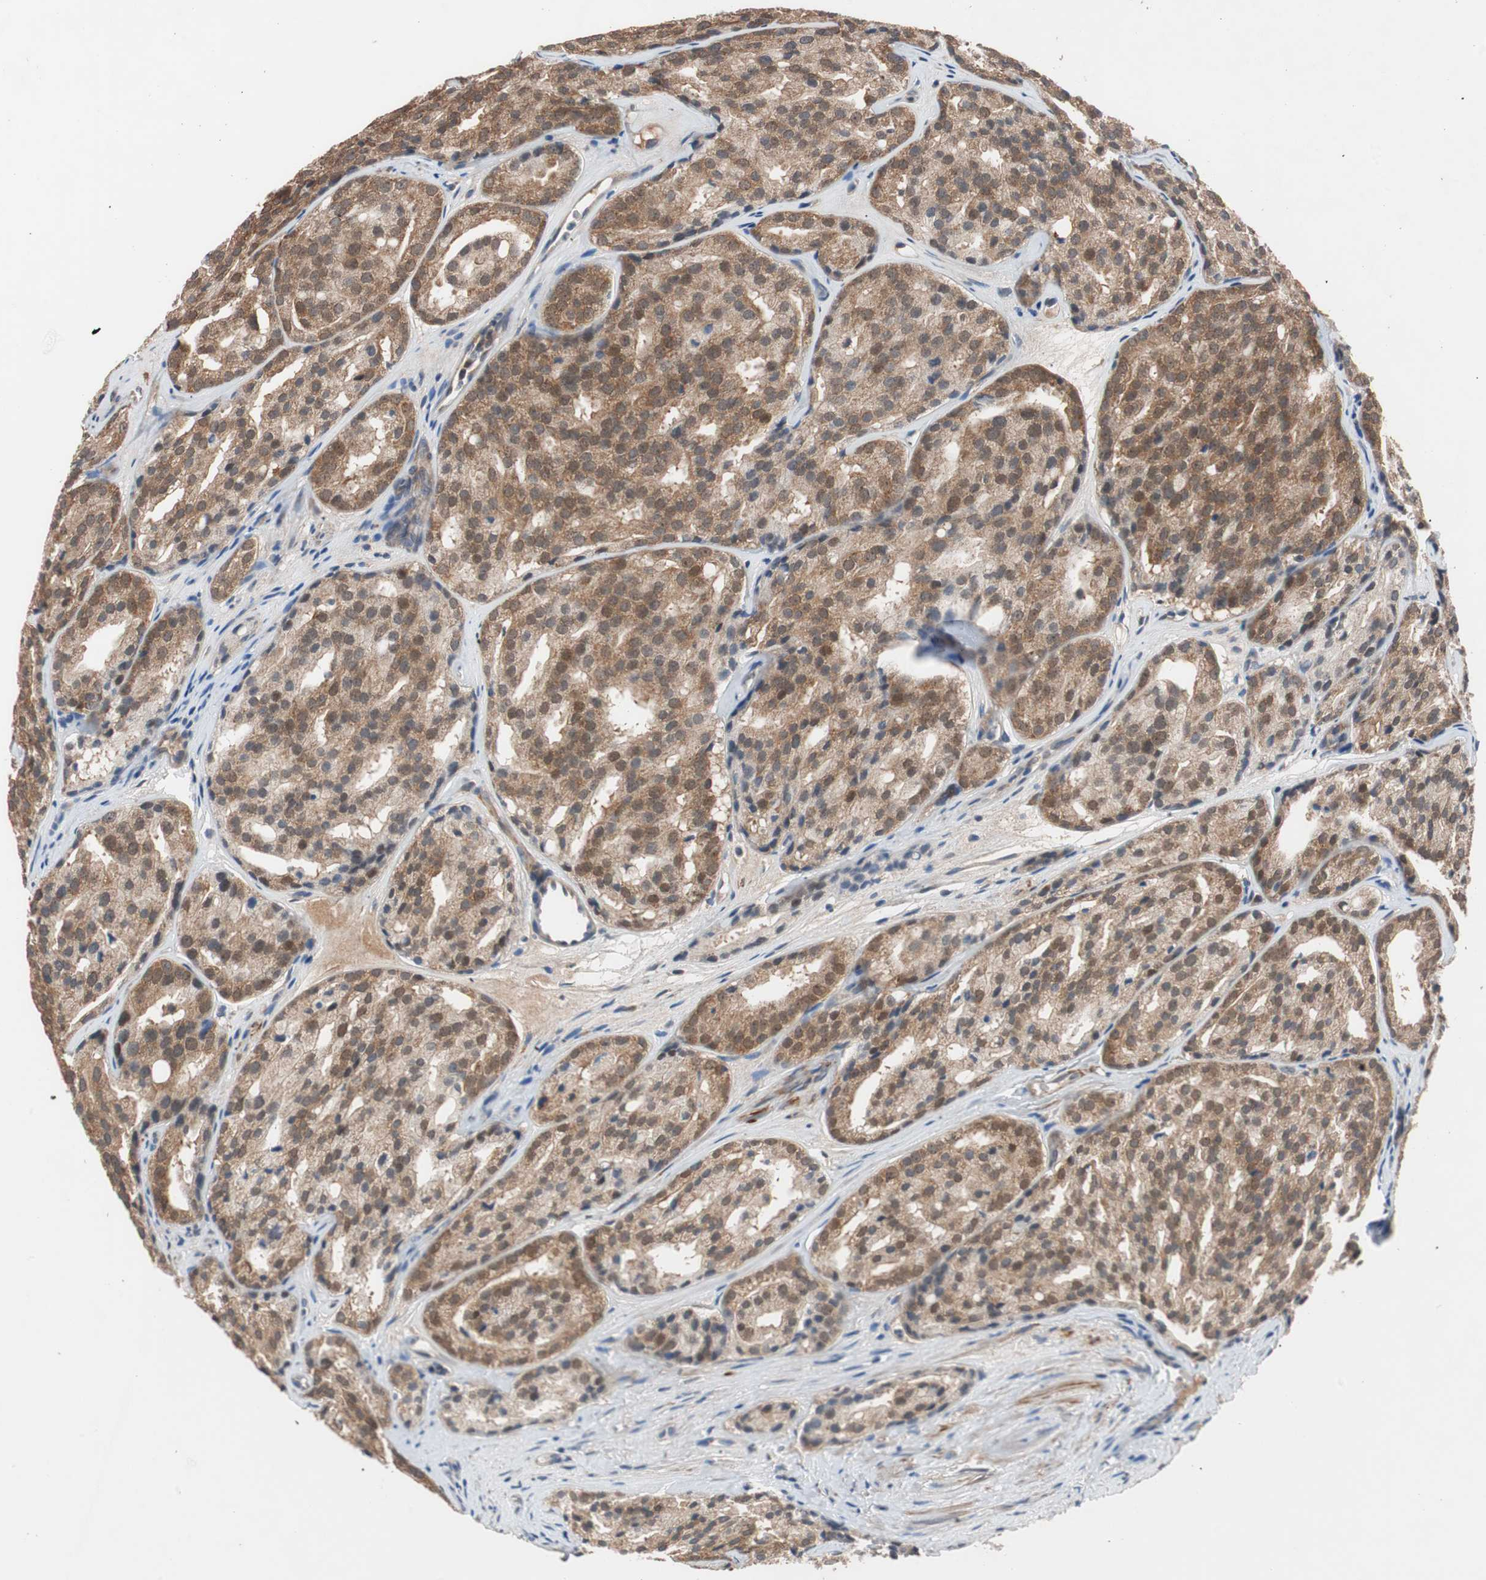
{"staining": {"intensity": "moderate", "quantity": ">75%", "location": "cytoplasmic/membranous,nuclear"}, "tissue": "prostate cancer", "cell_type": "Tumor cells", "image_type": "cancer", "snomed": [{"axis": "morphology", "description": "Adenocarcinoma, High grade"}, {"axis": "topography", "description": "Prostate"}], "caption": "Immunohistochemistry (IHC) of high-grade adenocarcinoma (prostate) demonstrates medium levels of moderate cytoplasmic/membranous and nuclear positivity in about >75% of tumor cells. Ihc stains the protein in brown and the nuclei are stained blue.", "gene": "HMBS", "patient": {"sex": "male", "age": 64}}